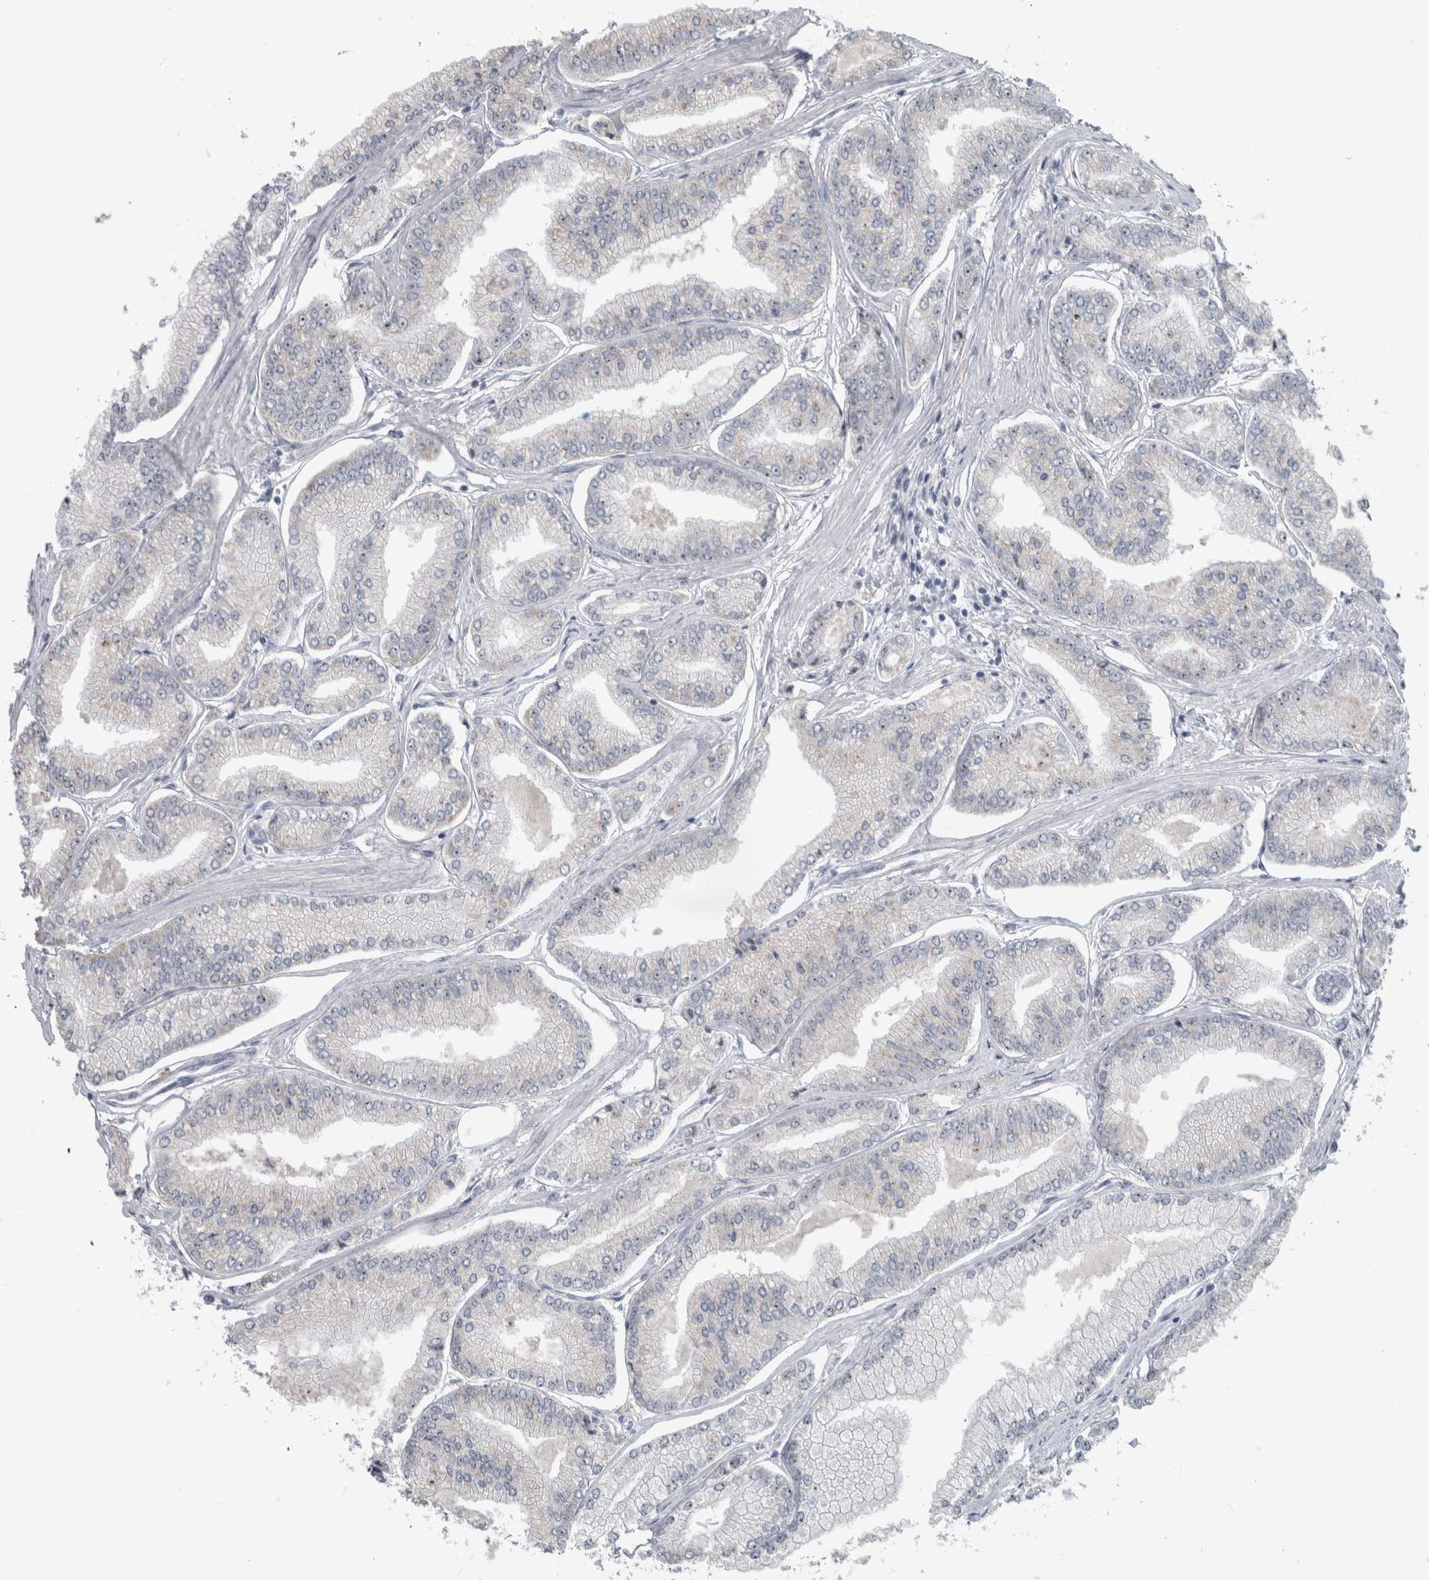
{"staining": {"intensity": "weak", "quantity": "<25%", "location": "cytoplasmic/membranous"}, "tissue": "prostate cancer", "cell_type": "Tumor cells", "image_type": "cancer", "snomed": [{"axis": "morphology", "description": "Adenocarcinoma, Low grade"}, {"axis": "topography", "description": "Prostate"}], "caption": "Immunohistochemistry (IHC) of human prostate cancer exhibits no staining in tumor cells.", "gene": "UTP6", "patient": {"sex": "male", "age": 52}}